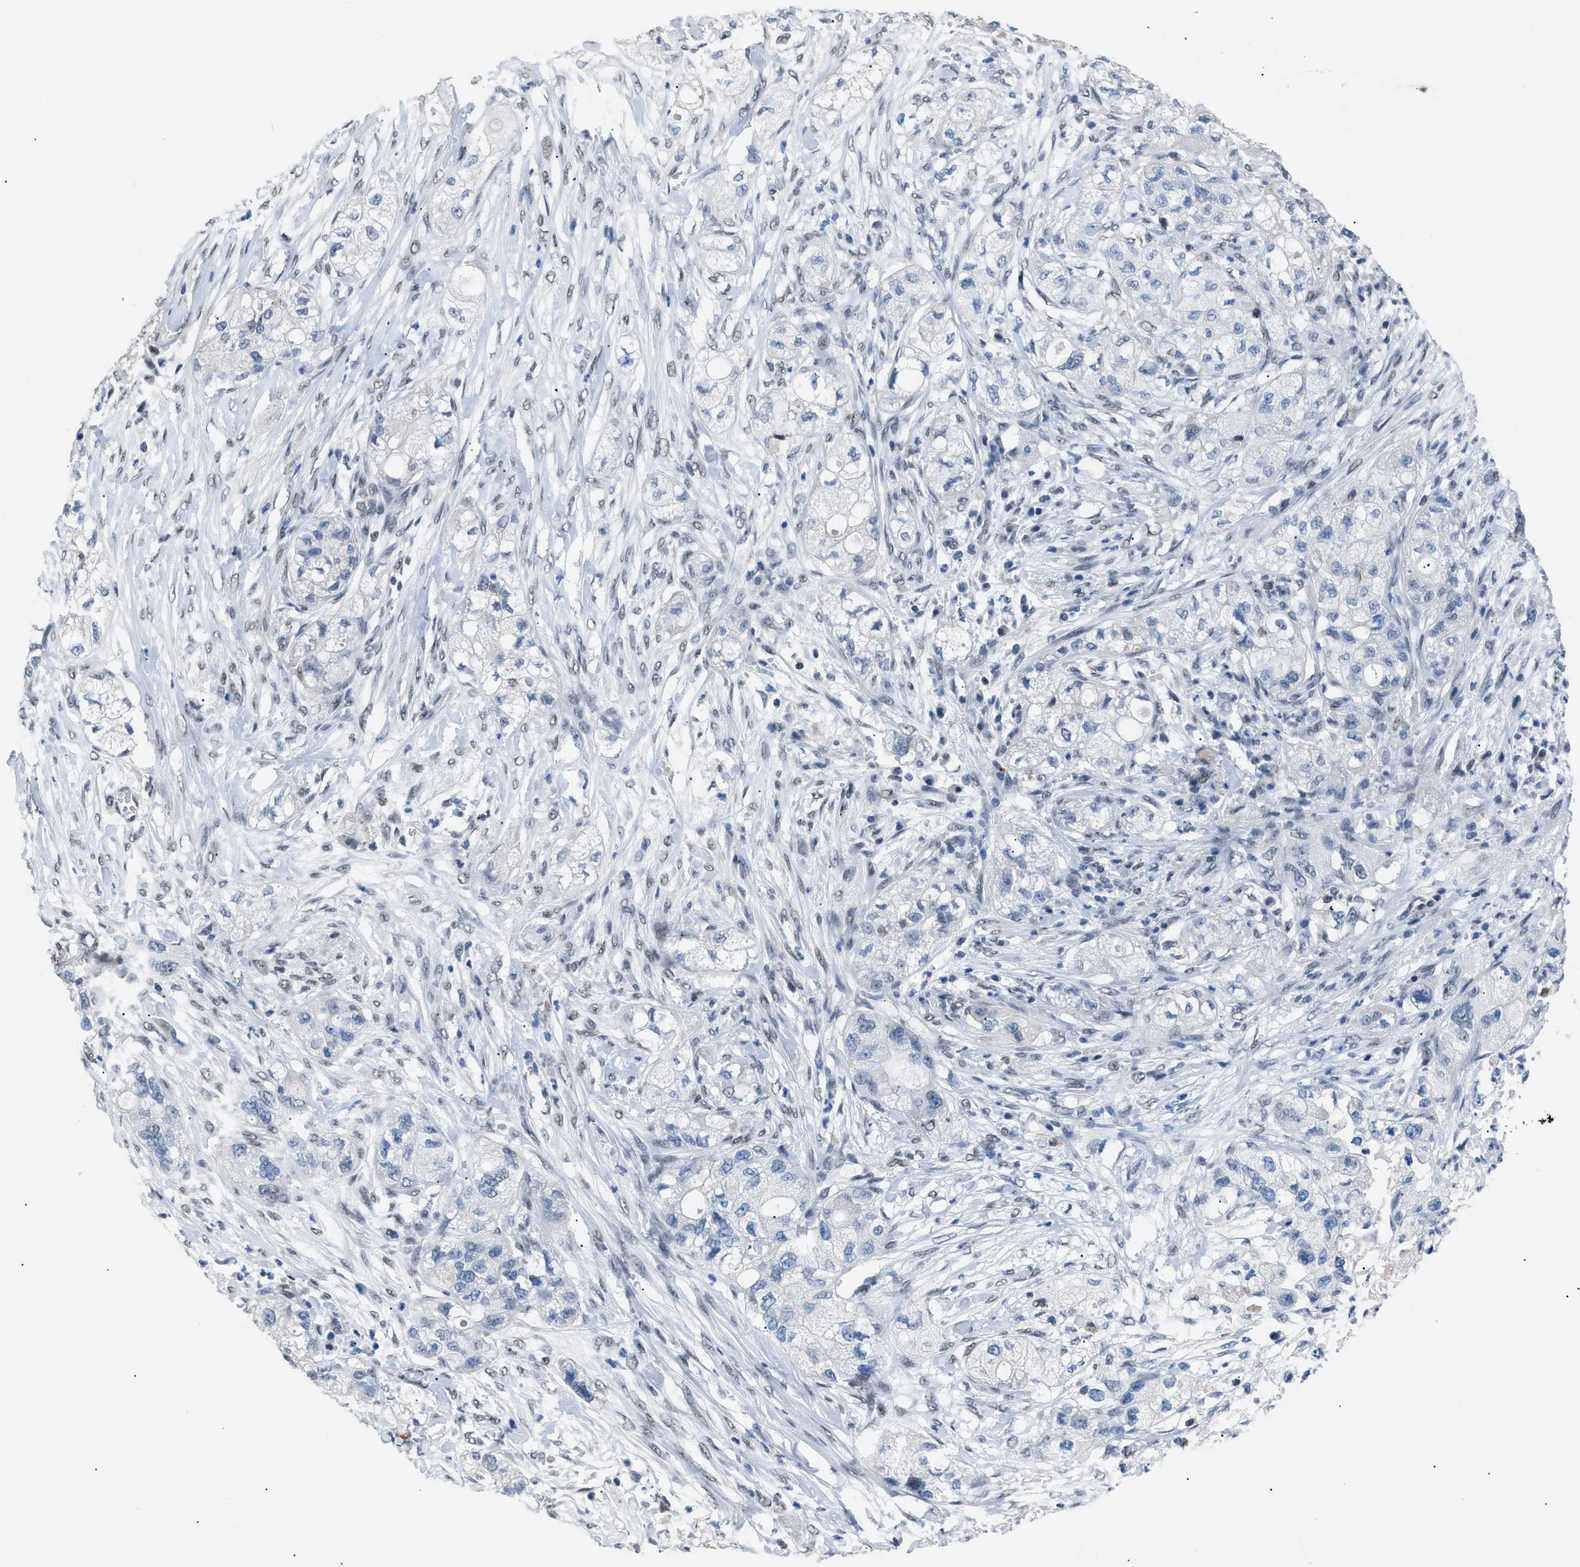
{"staining": {"intensity": "weak", "quantity": "25%-75%", "location": "nuclear"}, "tissue": "pancreatic cancer", "cell_type": "Tumor cells", "image_type": "cancer", "snomed": [{"axis": "morphology", "description": "Adenocarcinoma, NOS"}, {"axis": "topography", "description": "Pancreas"}], "caption": "Protein analysis of pancreatic cancer tissue shows weak nuclear positivity in about 25%-75% of tumor cells.", "gene": "KCNC3", "patient": {"sex": "female", "age": 78}}